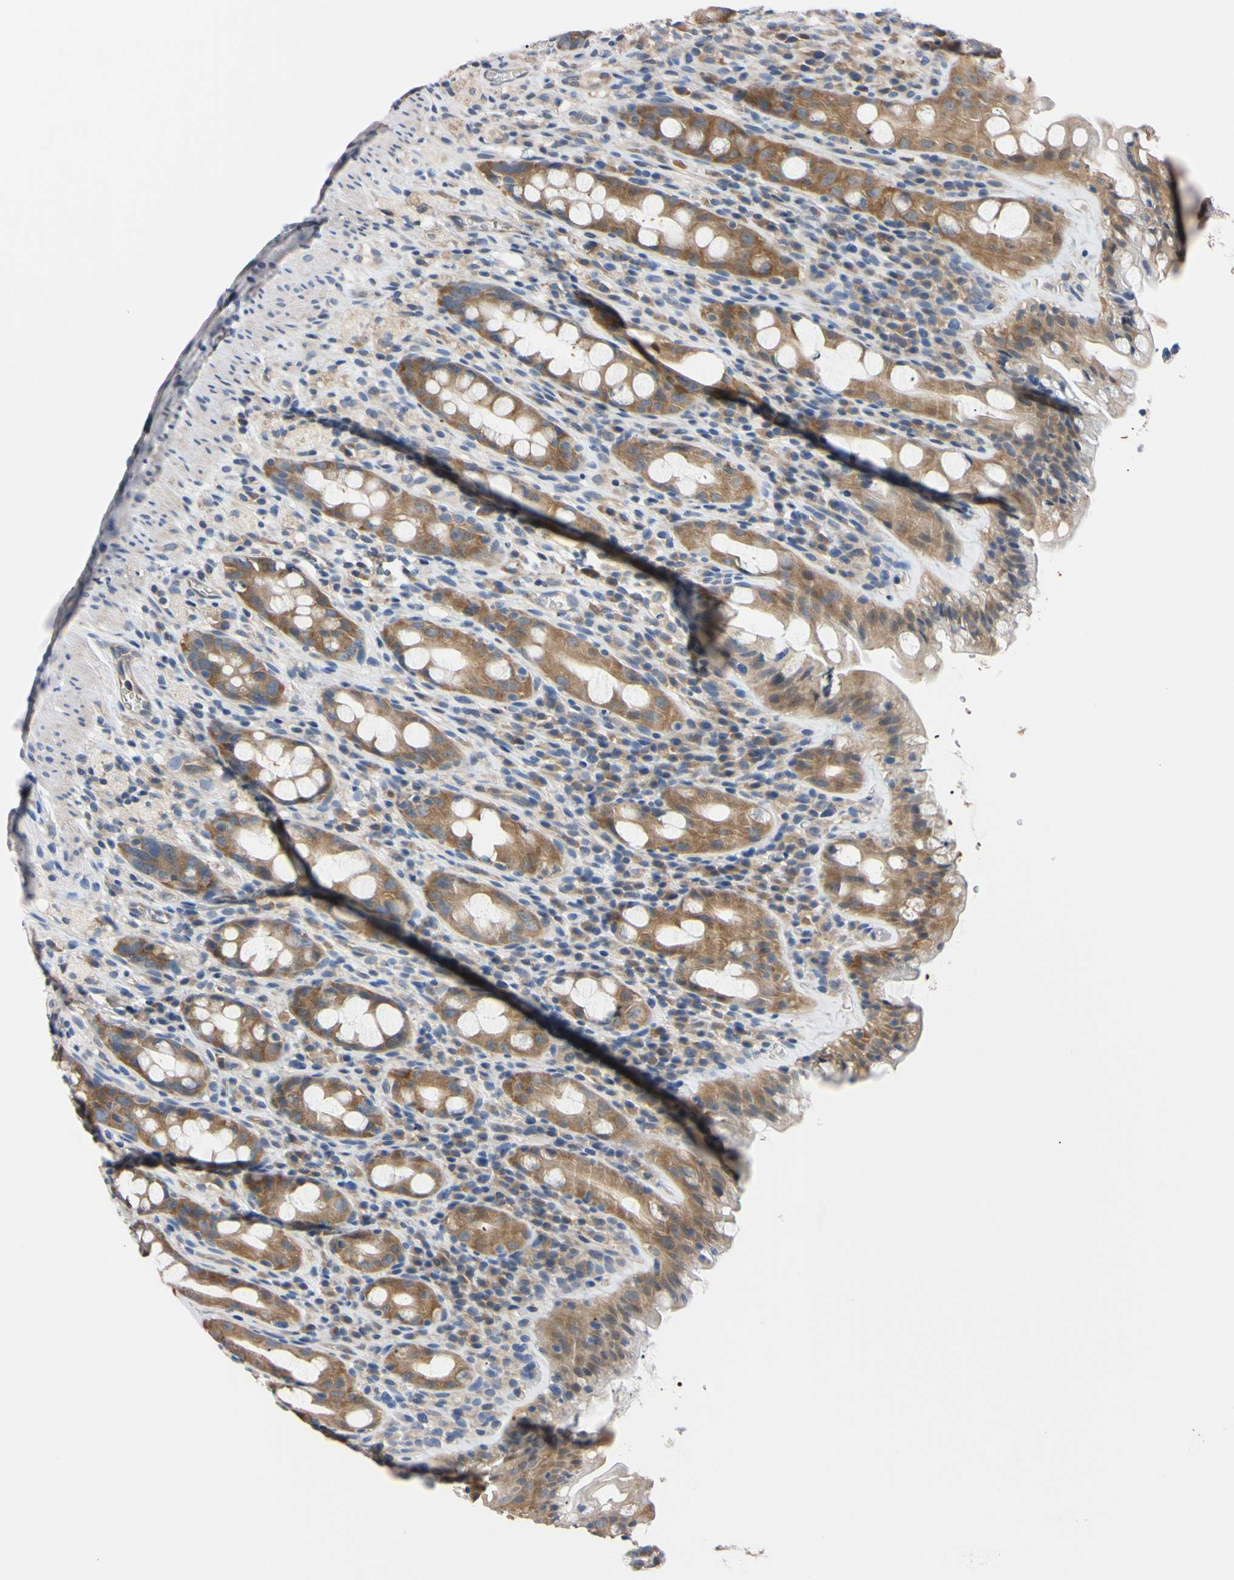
{"staining": {"intensity": "weak", "quantity": ">75%", "location": "cytoplasmic/membranous"}, "tissue": "rectum", "cell_type": "Glandular cells", "image_type": "normal", "snomed": [{"axis": "morphology", "description": "Normal tissue, NOS"}, {"axis": "topography", "description": "Rectum"}], "caption": "Weak cytoplasmic/membranous staining for a protein is identified in about >75% of glandular cells of normal rectum using IHC.", "gene": "RARS1", "patient": {"sex": "male", "age": 44}}